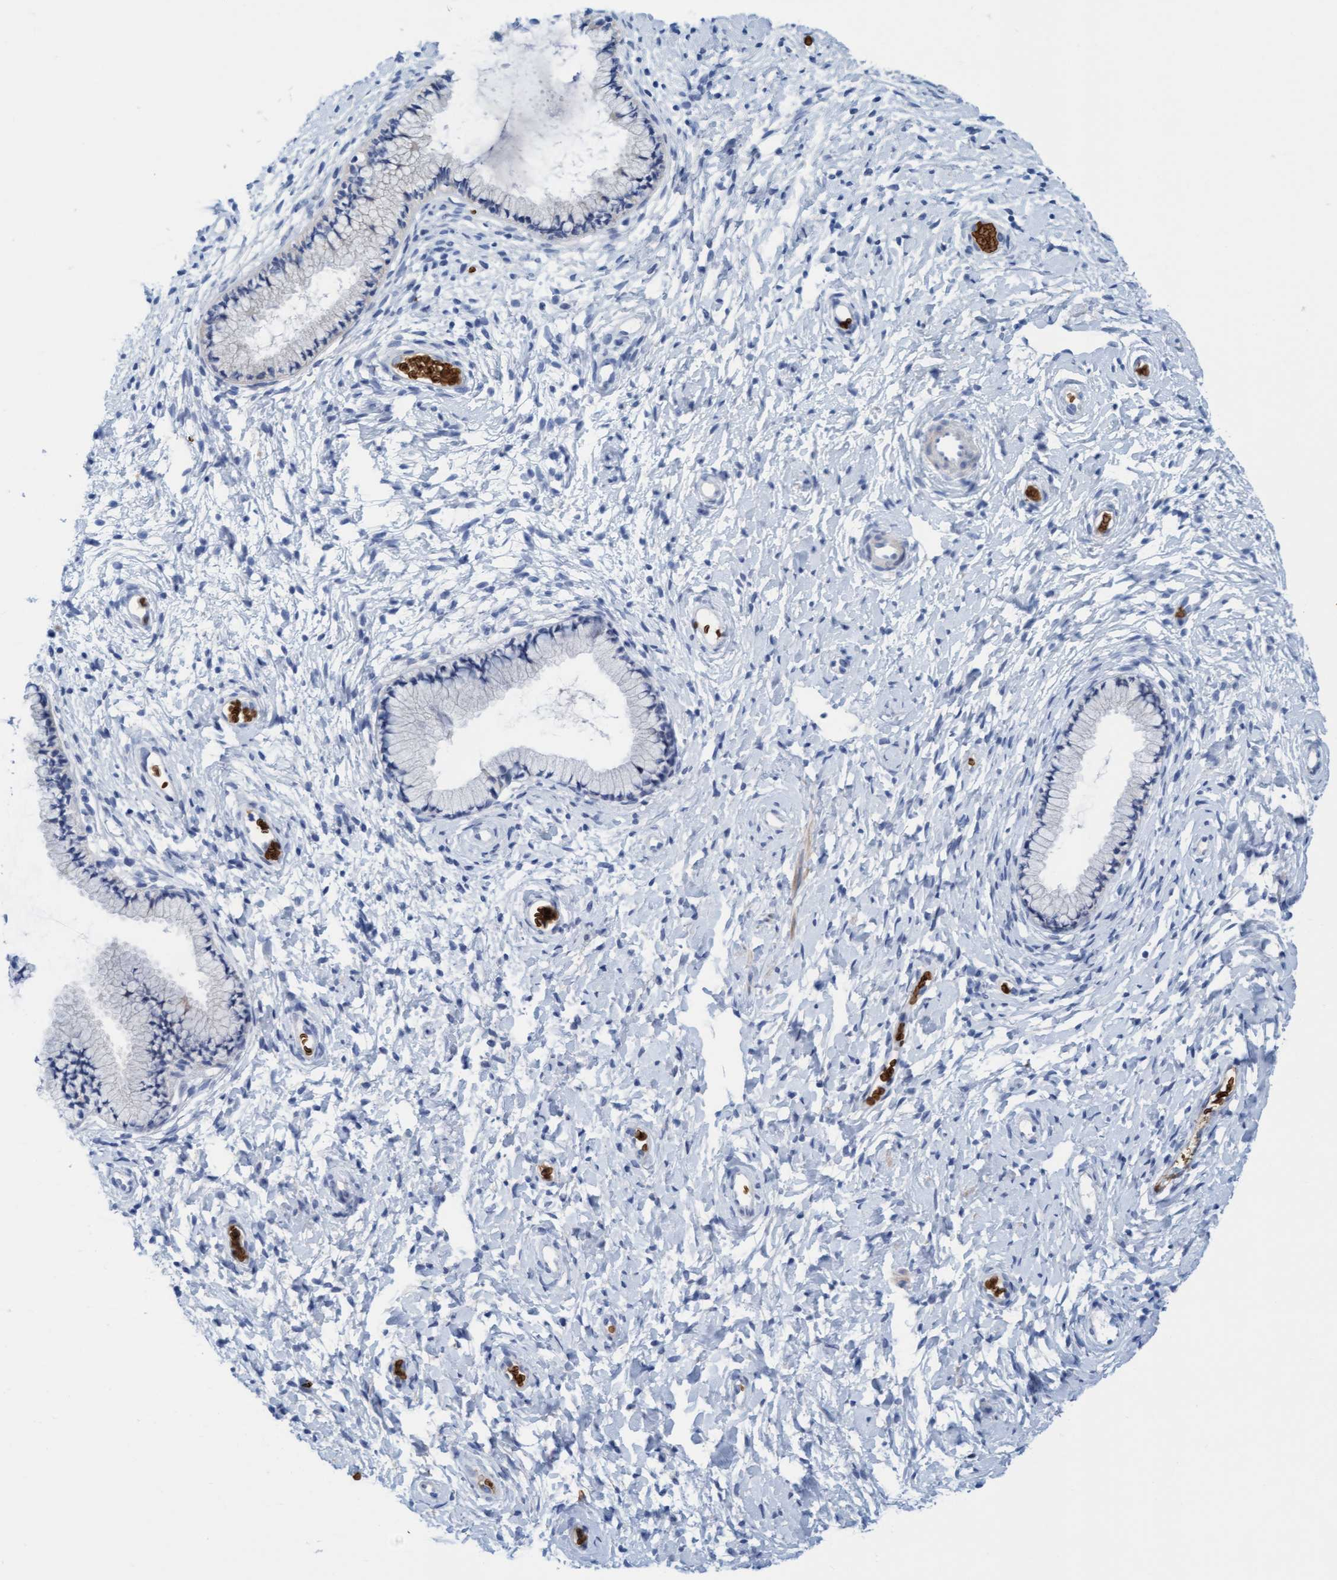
{"staining": {"intensity": "negative", "quantity": "none", "location": "none"}, "tissue": "cervix", "cell_type": "Glandular cells", "image_type": "normal", "snomed": [{"axis": "morphology", "description": "Normal tissue, NOS"}, {"axis": "topography", "description": "Cervix"}], "caption": "Immunohistochemistry (IHC) histopathology image of benign cervix: cervix stained with DAB reveals no significant protein positivity in glandular cells. The staining was performed using DAB (3,3'-diaminobenzidine) to visualize the protein expression in brown, while the nuclei were stained in blue with hematoxylin (Magnification: 20x).", "gene": "P2RX5", "patient": {"sex": "female", "age": 72}}